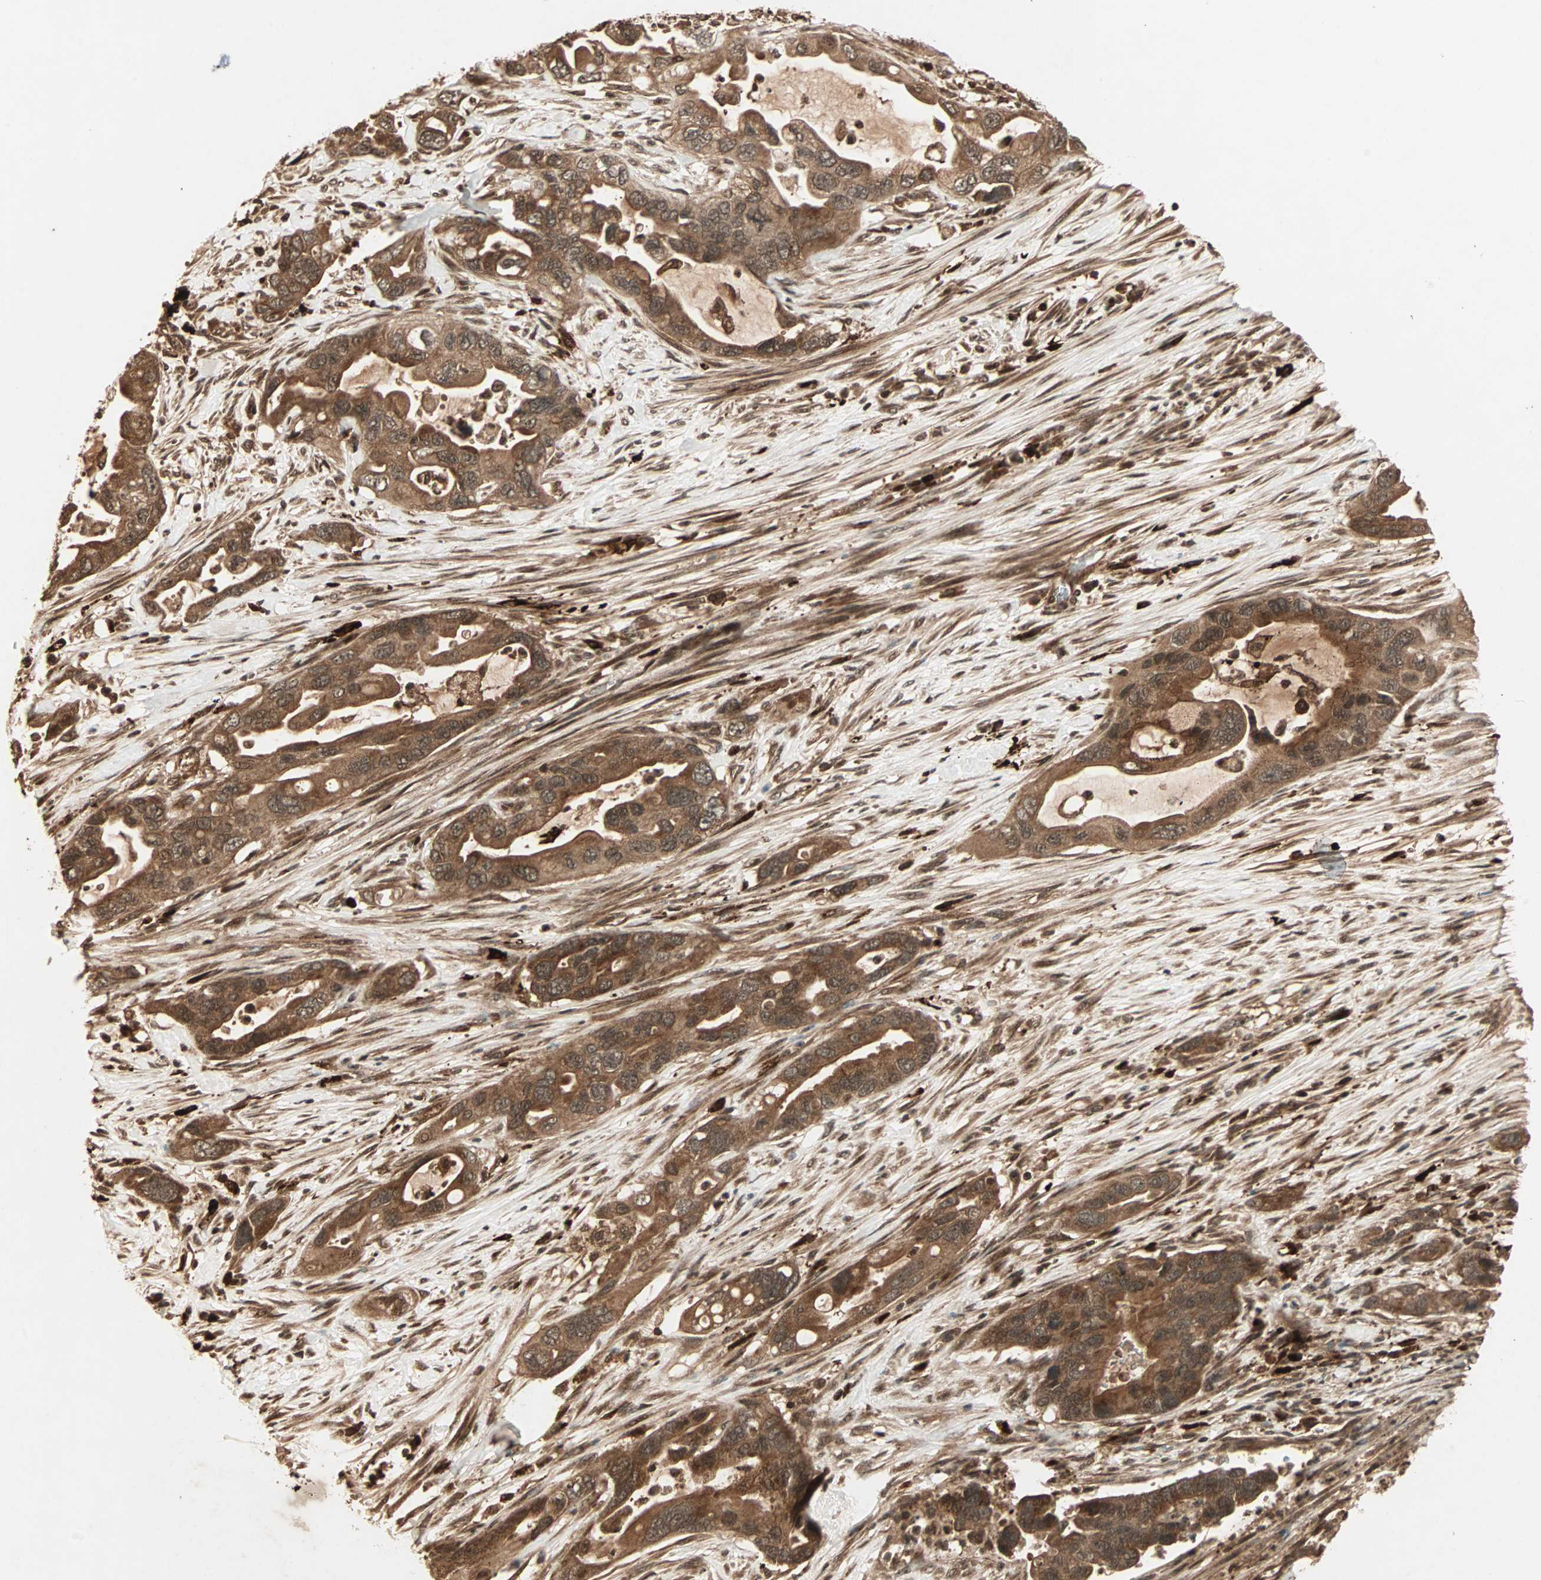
{"staining": {"intensity": "strong", "quantity": ">75%", "location": "cytoplasmic/membranous"}, "tissue": "pancreatic cancer", "cell_type": "Tumor cells", "image_type": "cancer", "snomed": [{"axis": "morphology", "description": "Adenocarcinoma, NOS"}, {"axis": "topography", "description": "Pancreas"}], "caption": "This photomicrograph shows pancreatic adenocarcinoma stained with immunohistochemistry to label a protein in brown. The cytoplasmic/membranous of tumor cells show strong positivity for the protein. Nuclei are counter-stained blue.", "gene": "RFFL", "patient": {"sex": "female", "age": 71}}